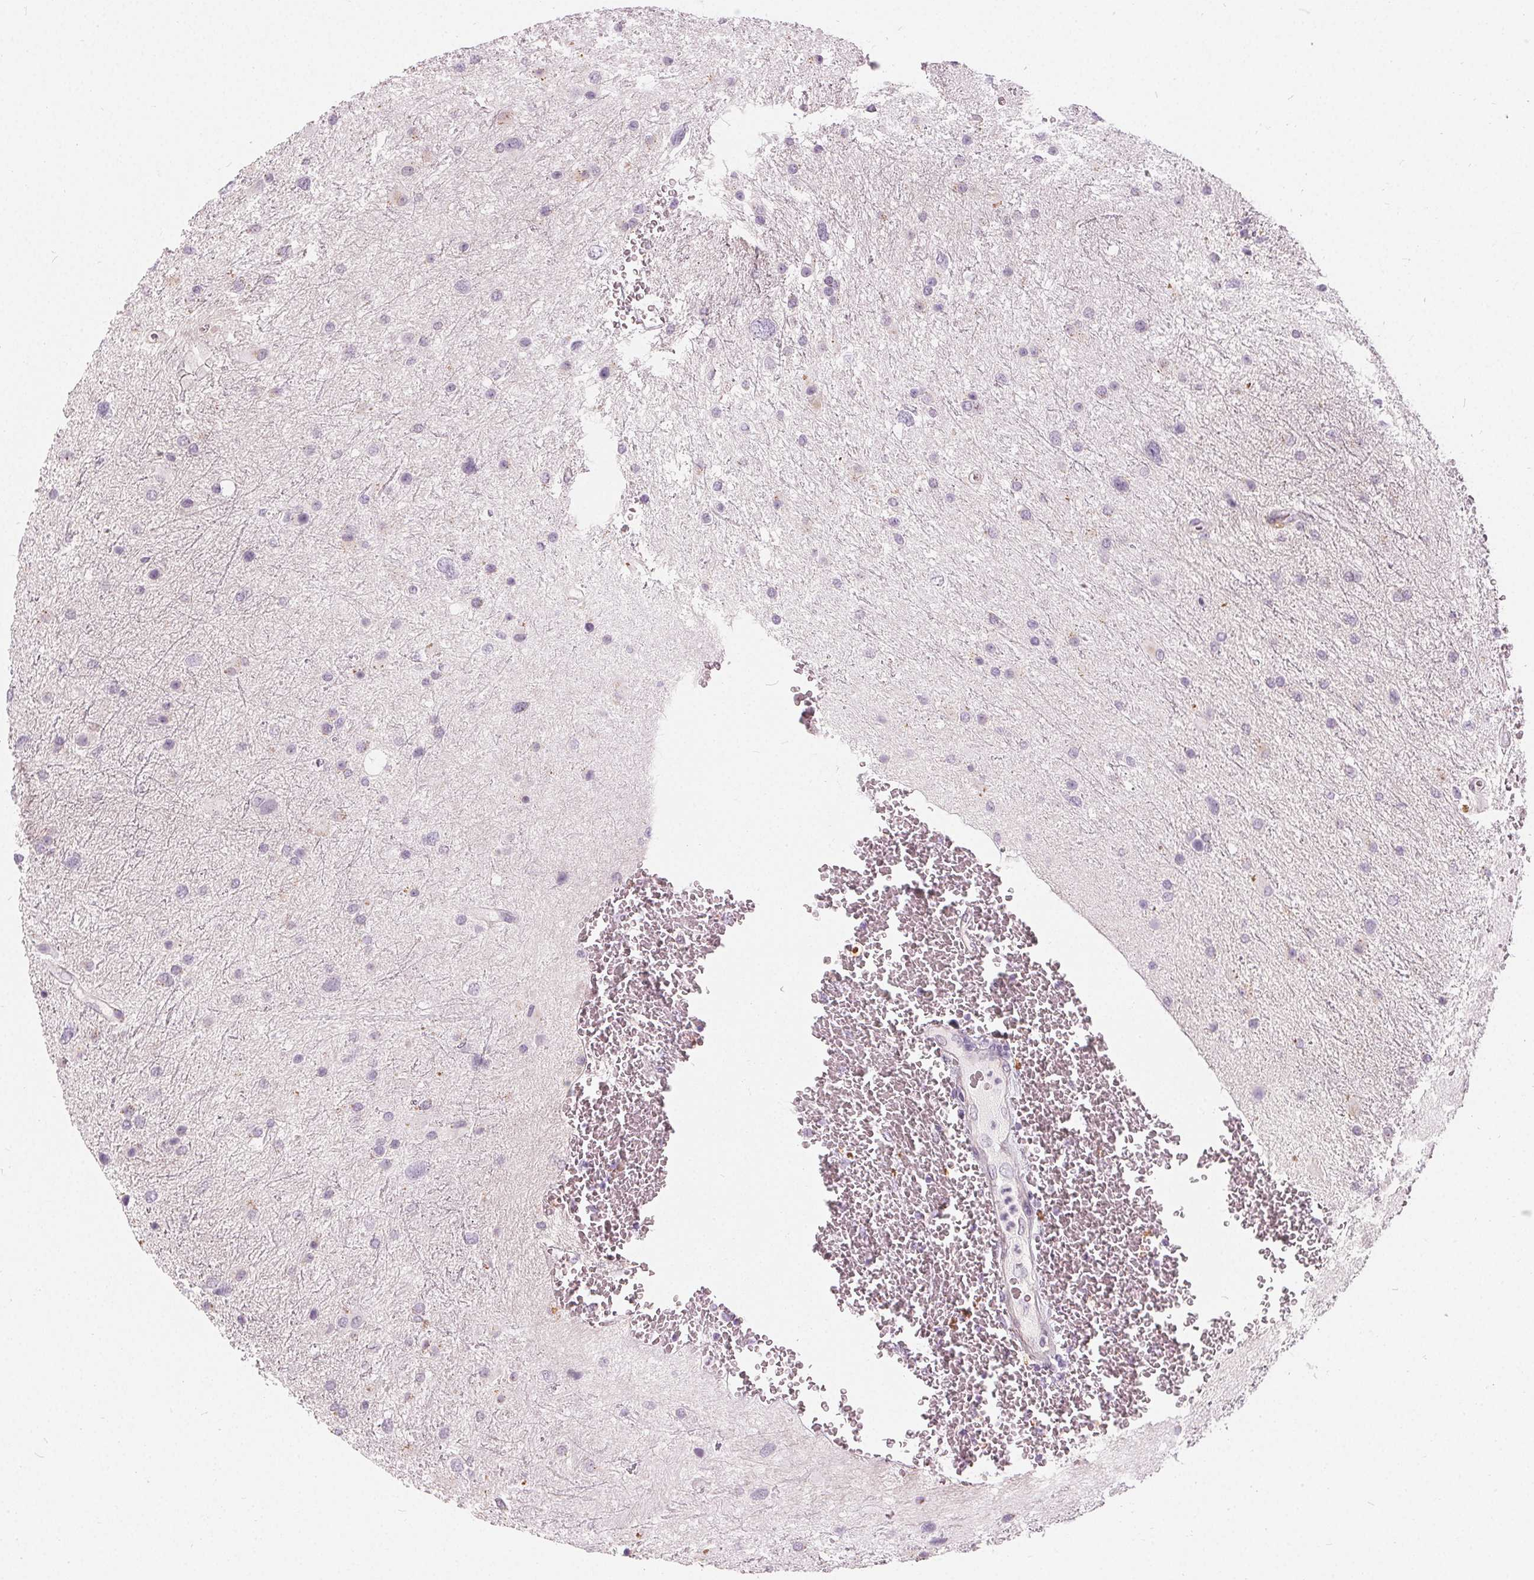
{"staining": {"intensity": "negative", "quantity": "none", "location": "none"}, "tissue": "glioma", "cell_type": "Tumor cells", "image_type": "cancer", "snomed": [{"axis": "morphology", "description": "Glioma, malignant, Low grade"}, {"axis": "topography", "description": "Brain"}], "caption": "Malignant glioma (low-grade) stained for a protein using immunohistochemistry (IHC) shows no expression tumor cells.", "gene": "HOPX", "patient": {"sex": "female", "age": 32}}